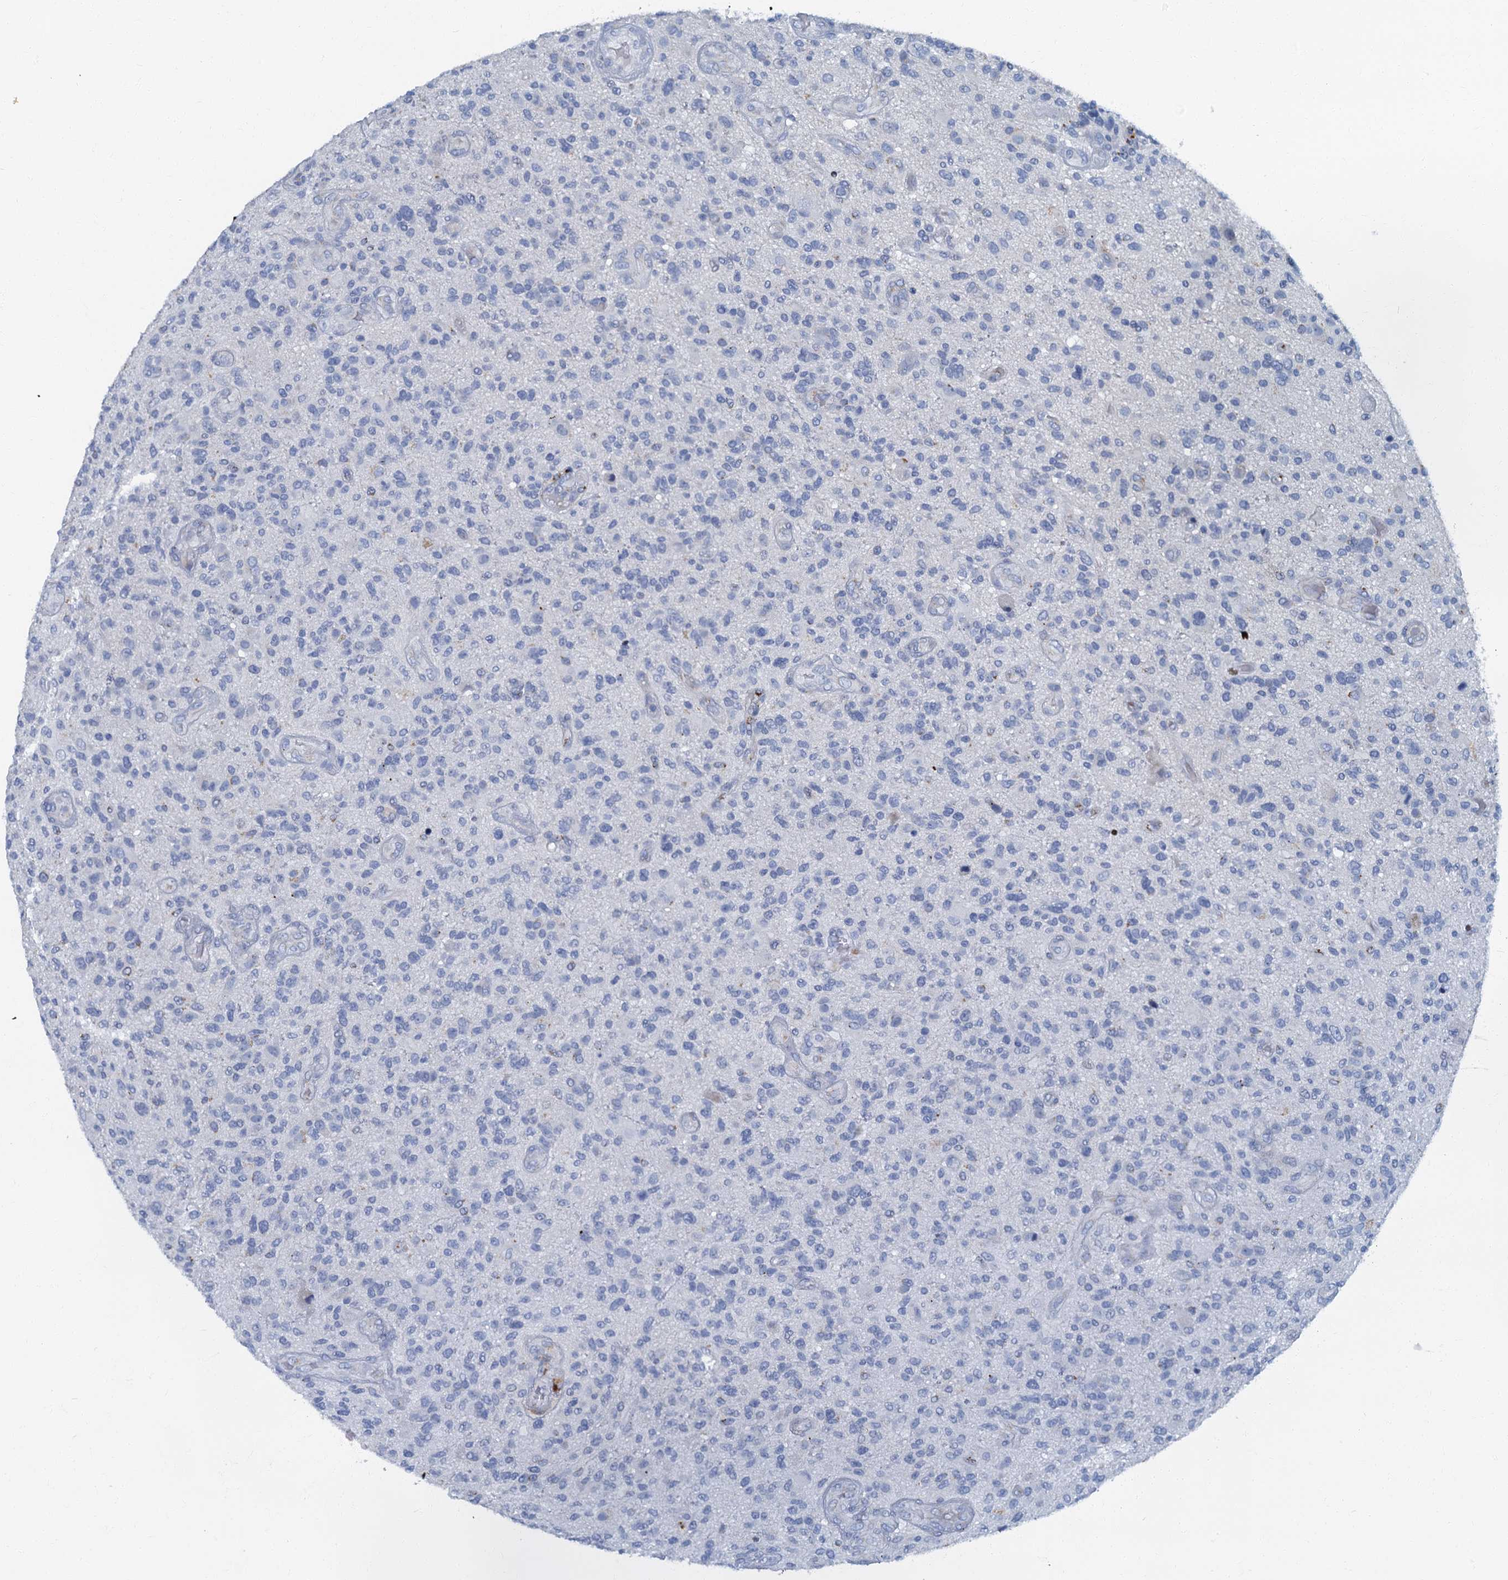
{"staining": {"intensity": "negative", "quantity": "none", "location": "none"}, "tissue": "glioma", "cell_type": "Tumor cells", "image_type": "cancer", "snomed": [{"axis": "morphology", "description": "Glioma, malignant, High grade"}, {"axis": "topography", "description": "Brain"}], "caption": "This is an IHC photomicrograph of glioma. There is no staining in tumor cells.", "gene": "LYPD3", "patient": {"sex": "male", "age": 47}}